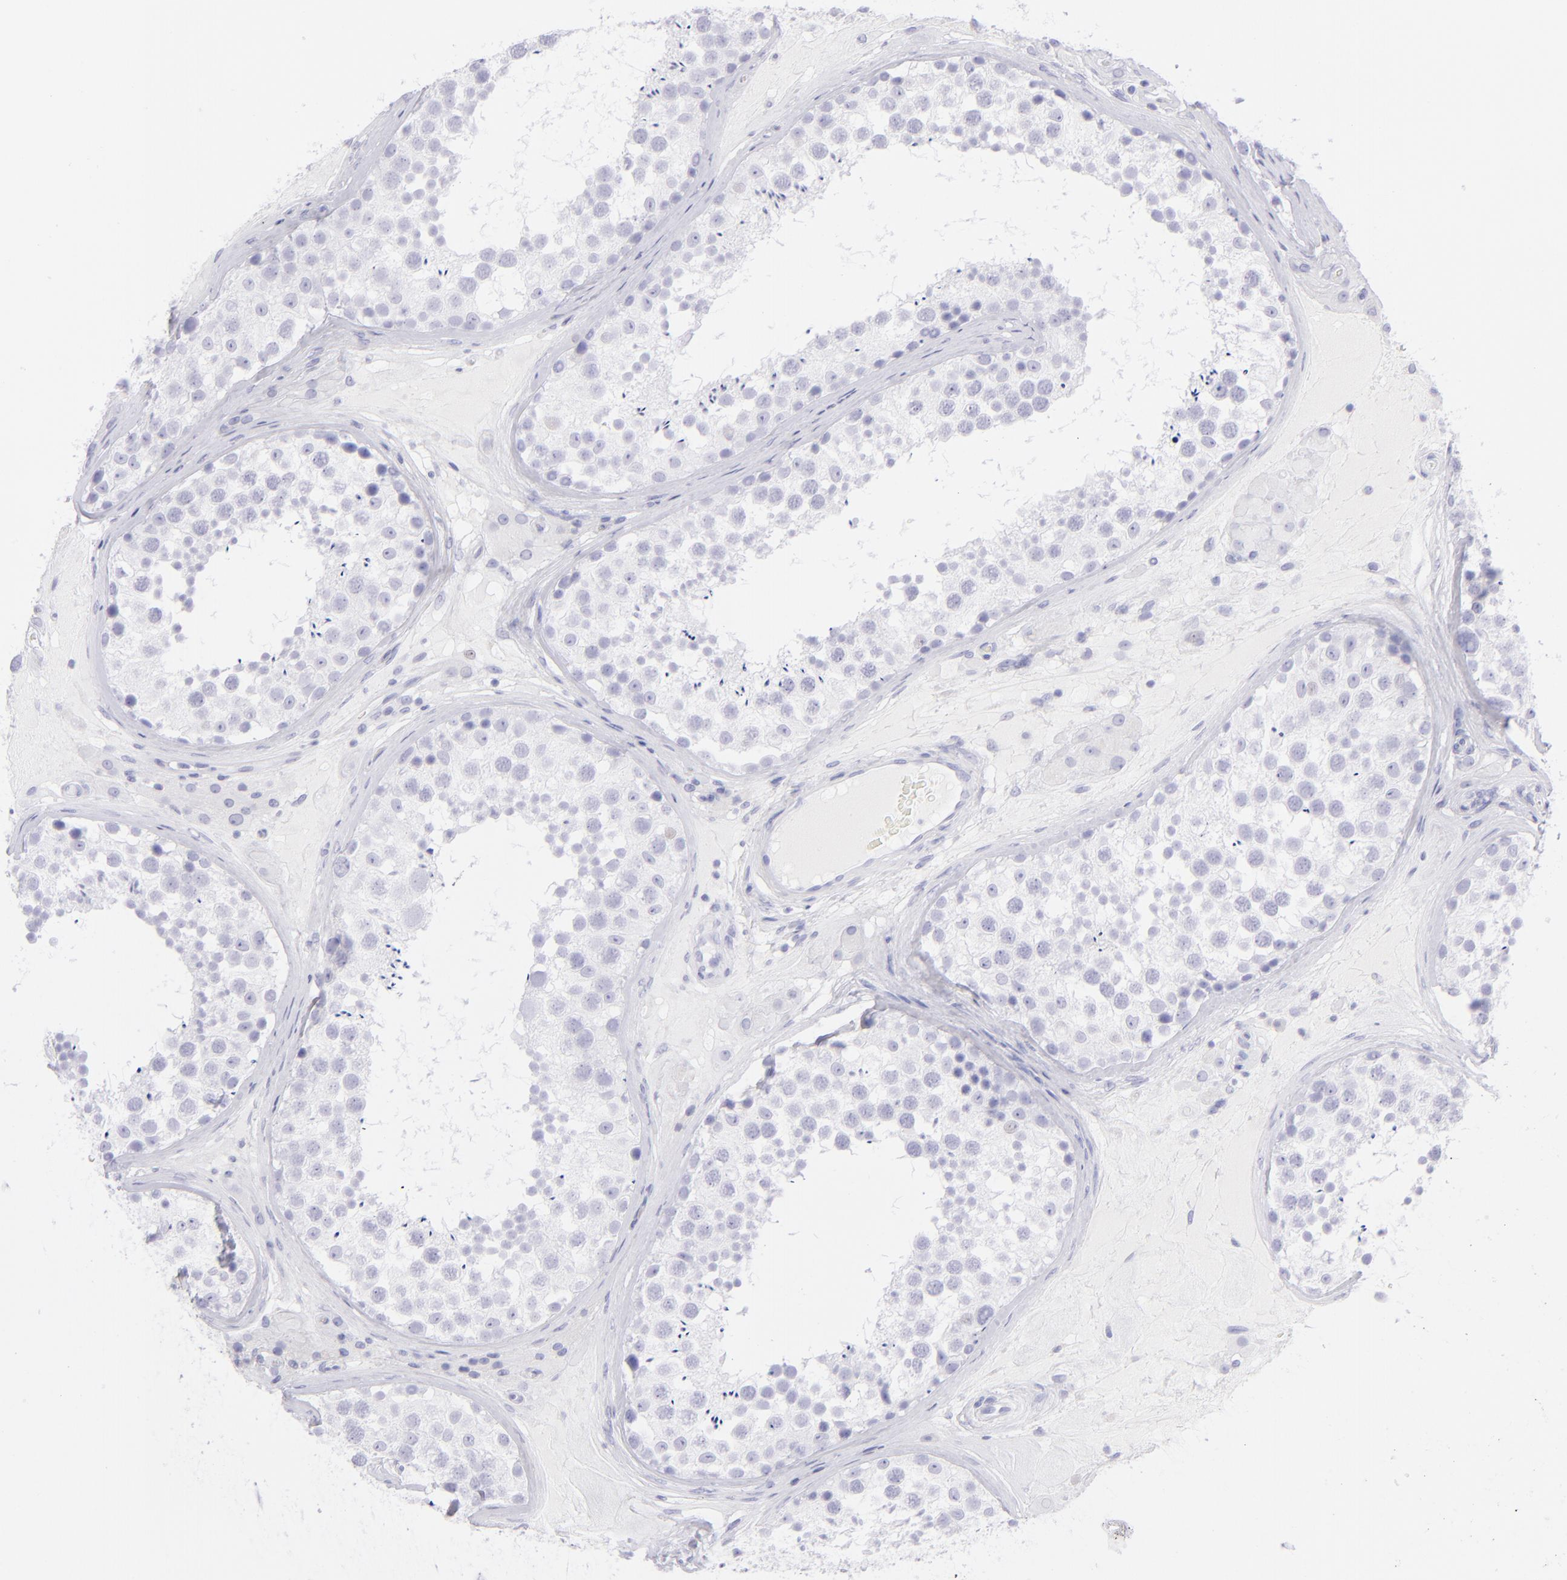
{"staining": {"intensity": "negative", "quantity": "none", "location": "none"}, "tissue": "testis", "cell_type": "Cells in seminiferous ducts", "image_type": "normal", "snomed": [{"axis": "morphology", "description": "Normal tissue, NOS"}, {"axis": "topography", "description": "Testis"}], "caption": "There is no significant staining in cells in seminiferous ducts of testis. (IHC, brightfield microscopy, high magnification).", "gene": "CD72", "patient": {"sex": "male", "age": 46}}